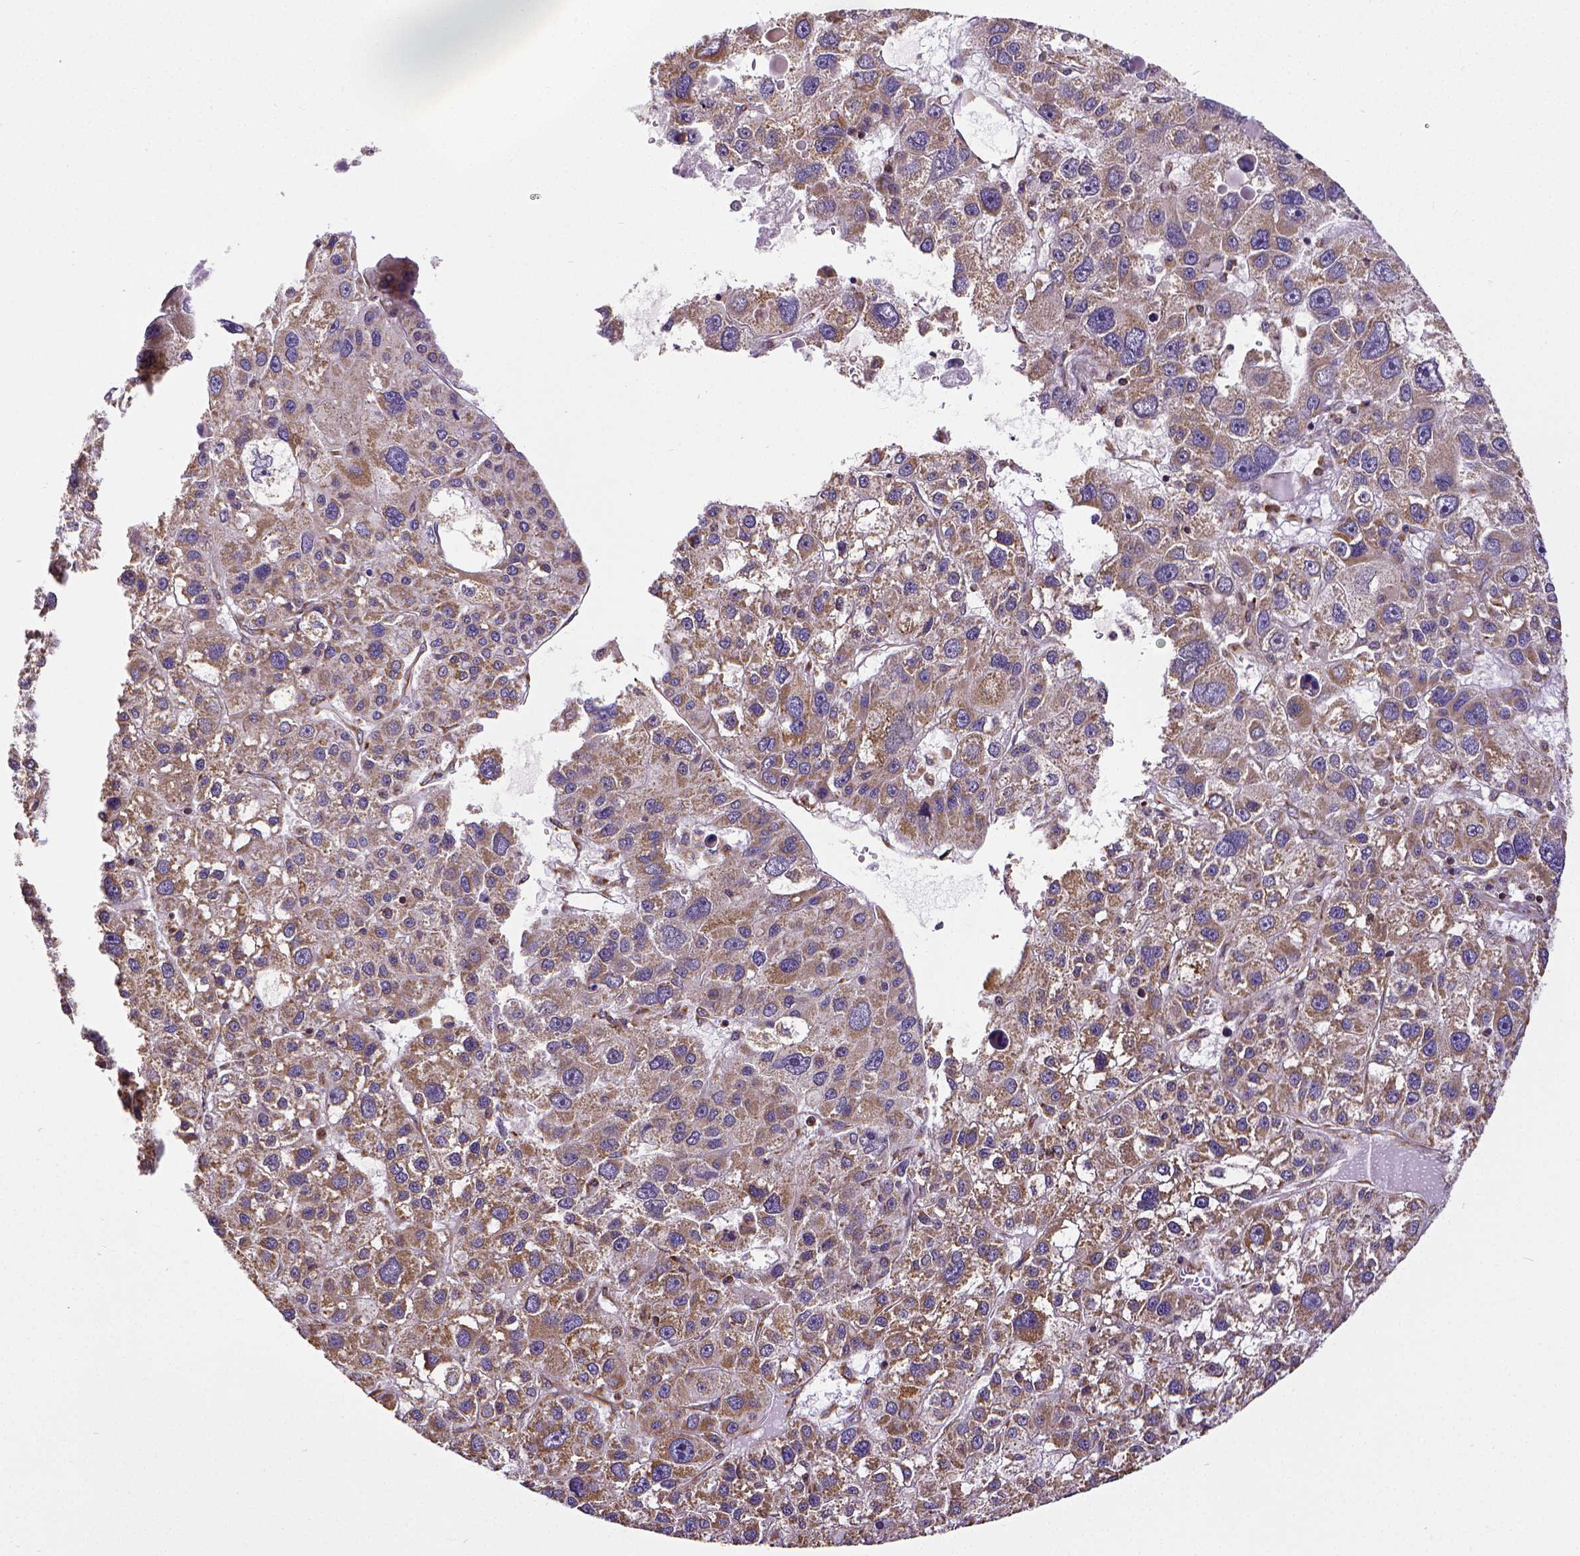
{"staining": {"intensity": "moderate", "quantity": "25%-75%", "location": "cytoplasmic/membranous"}, "tissue": "liver cancer", "cell_type": "Tumor cells", "image_type": "cancer", "snomed": [{"axis": "morphology", "description": "Carcinoma, Hepatocellular, NOS"}, {"axis": "topography", "description": "Liver"}], "caption": "Moderate cytoplasmic/membranous expression is present in about 25%-75% of tumor cells in liver cancer (hepatocellular carcinoma).", "gene": "MTDH", "patient": {"sex": "male", "age": 73}}